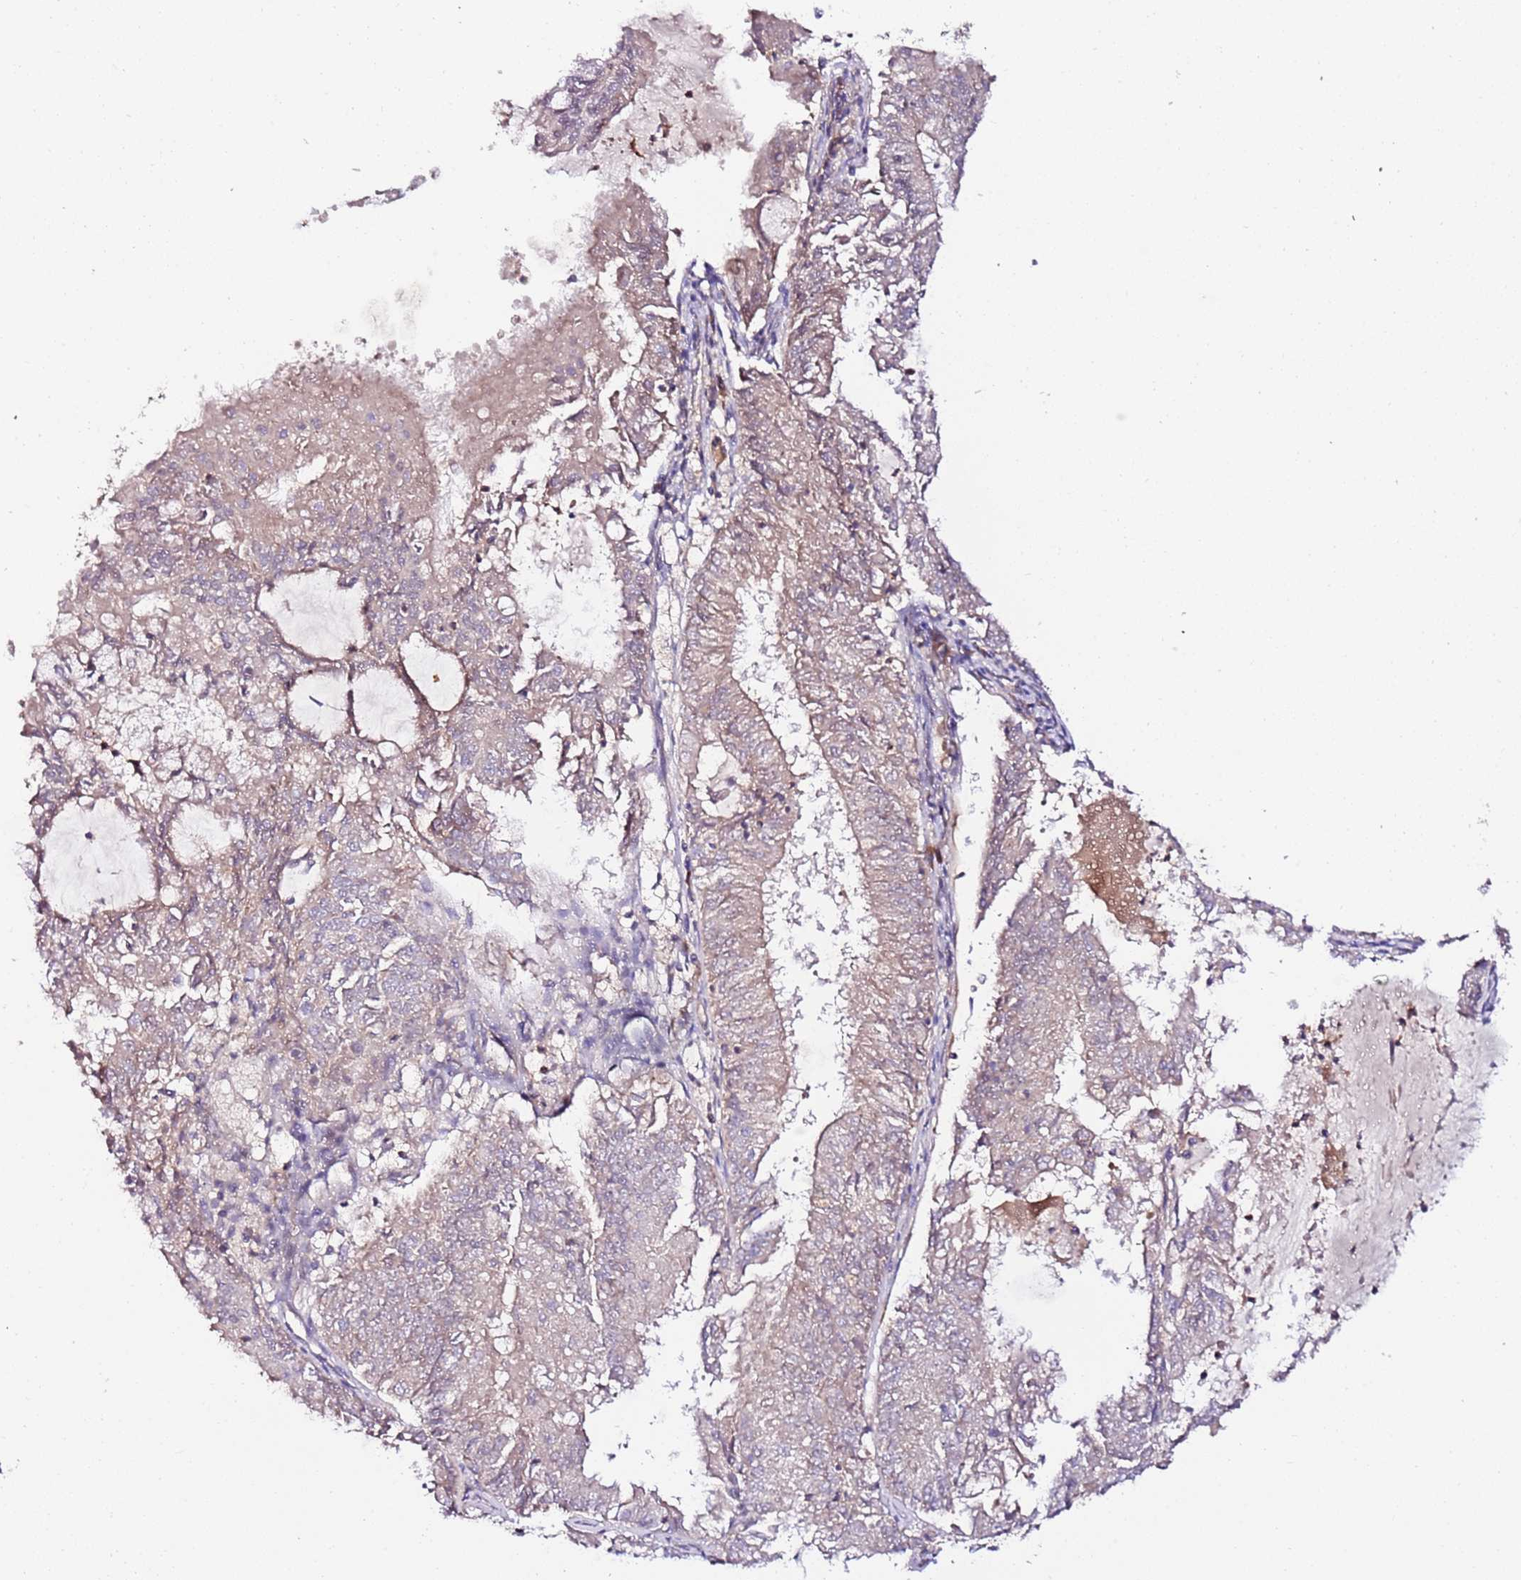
{"staining": {"intensity": "negative", "quantity": "none", "location": "none"}, "tissue": "endometrial cancer", "cell_type": "Tumor cells", "image_type": "cancer", "snomed": [{"axis": "morphology", "description": "Adenocarcinoma, NOS"}, {"axis": "topography", "description": "Endometrium"}], "caption": "This is a photomicrograph of immunohistochemistry (IHC) staining of endometrial cancer, which shows no positivity in tumor cells. (DAB (3,3'-diaminobenzidine) immunohistochemistry with hematoxylin counter stain).", "gene": "FLVCR1", "patient": {"sex": "female", "age": 57}}